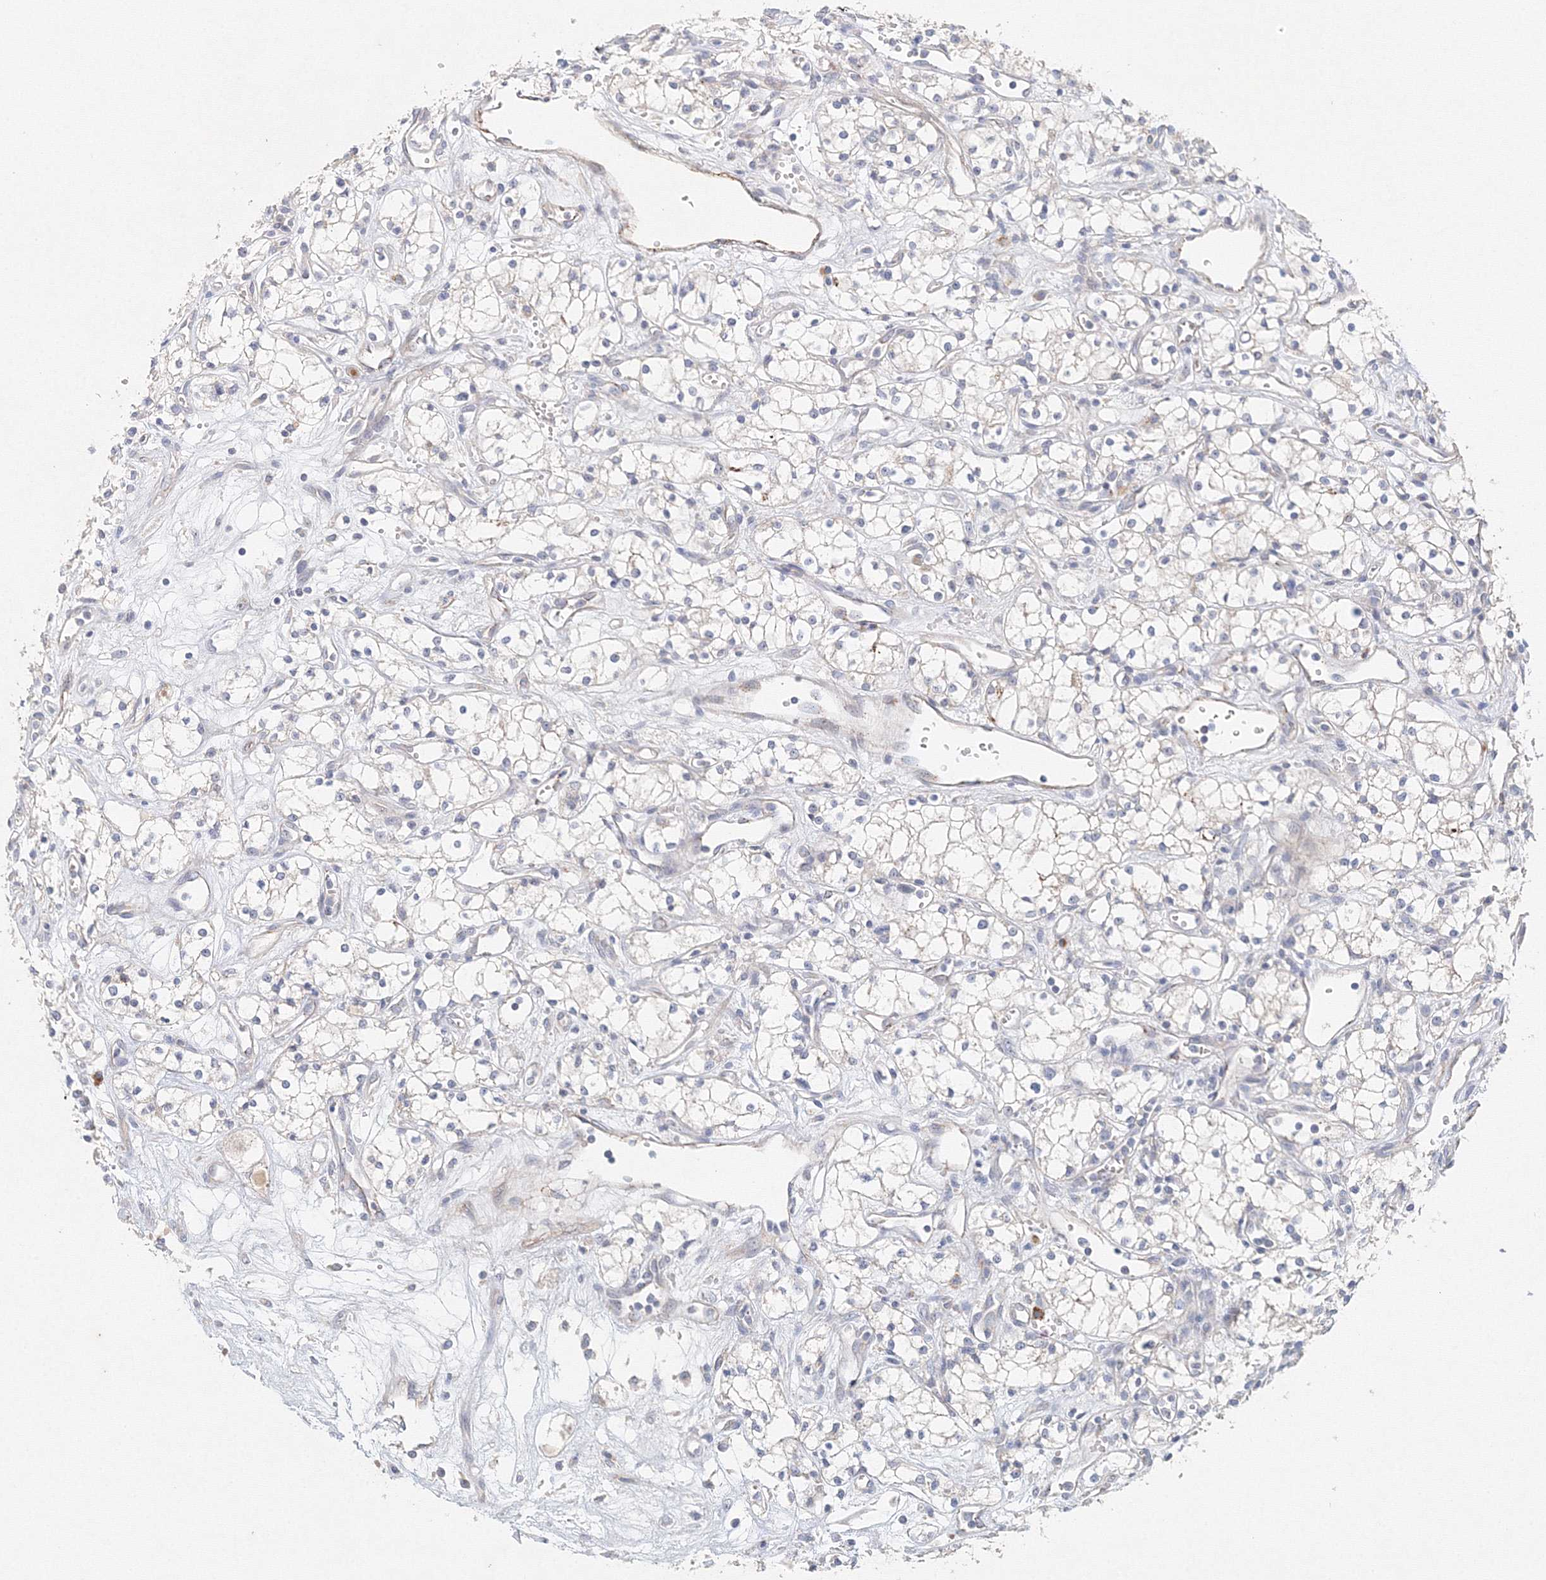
{"staining": {"intensity": "negative", "quantity": "none", "location": "none"}, "tissue": "renal cancer", "cell_type": "Tumor cells", "image_type": "cancer", "snomed": [{"axis": "morphology", "description": "Adenocarcinoma, NOS"}, {"axis": "topography", "description": "Kidney"}], "caption": "IHC histopathology image of neoplastic tissue: adenocarcinoma (renal) stained with DAB (3,3'-diaminobenzidine) reveals no significant protein staining in tumor cells. (Stains: DAB (3,3'-diaminobenzidine) immunohistochemistry (IHC) with hematoxylin counter stain, Microscopy: brightfield microscopy at high magnification).", "gene": "WDR49", "patient": {"sex": "male", "age": 59}}